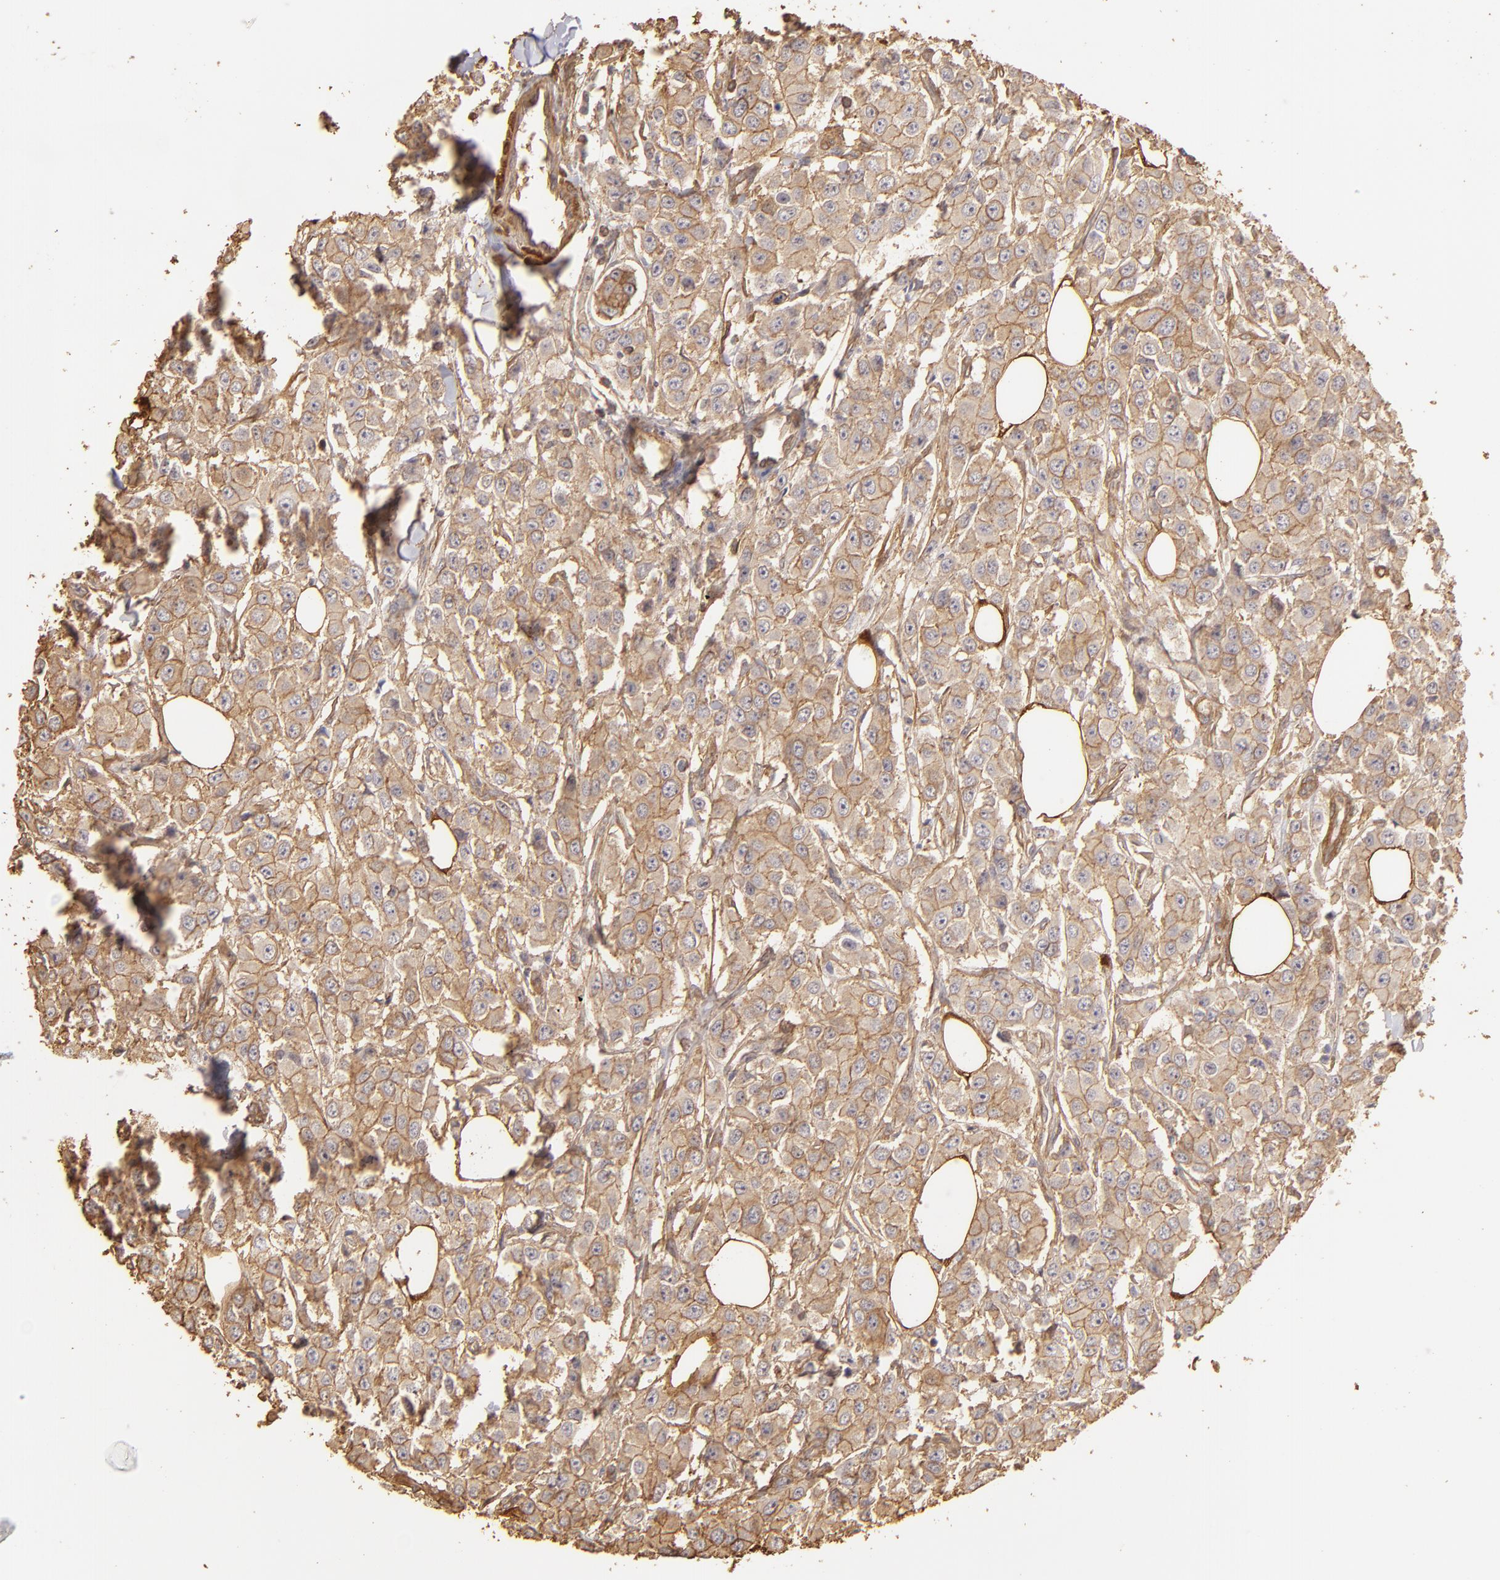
{"staining": {"intensity": "moderate", "quantity": ">75%", "location": "cytoplasmic/membranous"}, "tissue": "breast cancer", "cell_type": "Tumor cells", "image_type": "cancer", "snomed": [{"axis": "morphology", "description": "Duct carcinoma"}, {"axis": "topography", "description": "Breast"}], "caption": "Immunohistochemical staining of human breast cancer reveals moderate cytoplasmic/membranous protein expression in approximately >75% of tumor cells.", "gene": "HSPB6", "patient": {"sex": "female", "age": 58}}